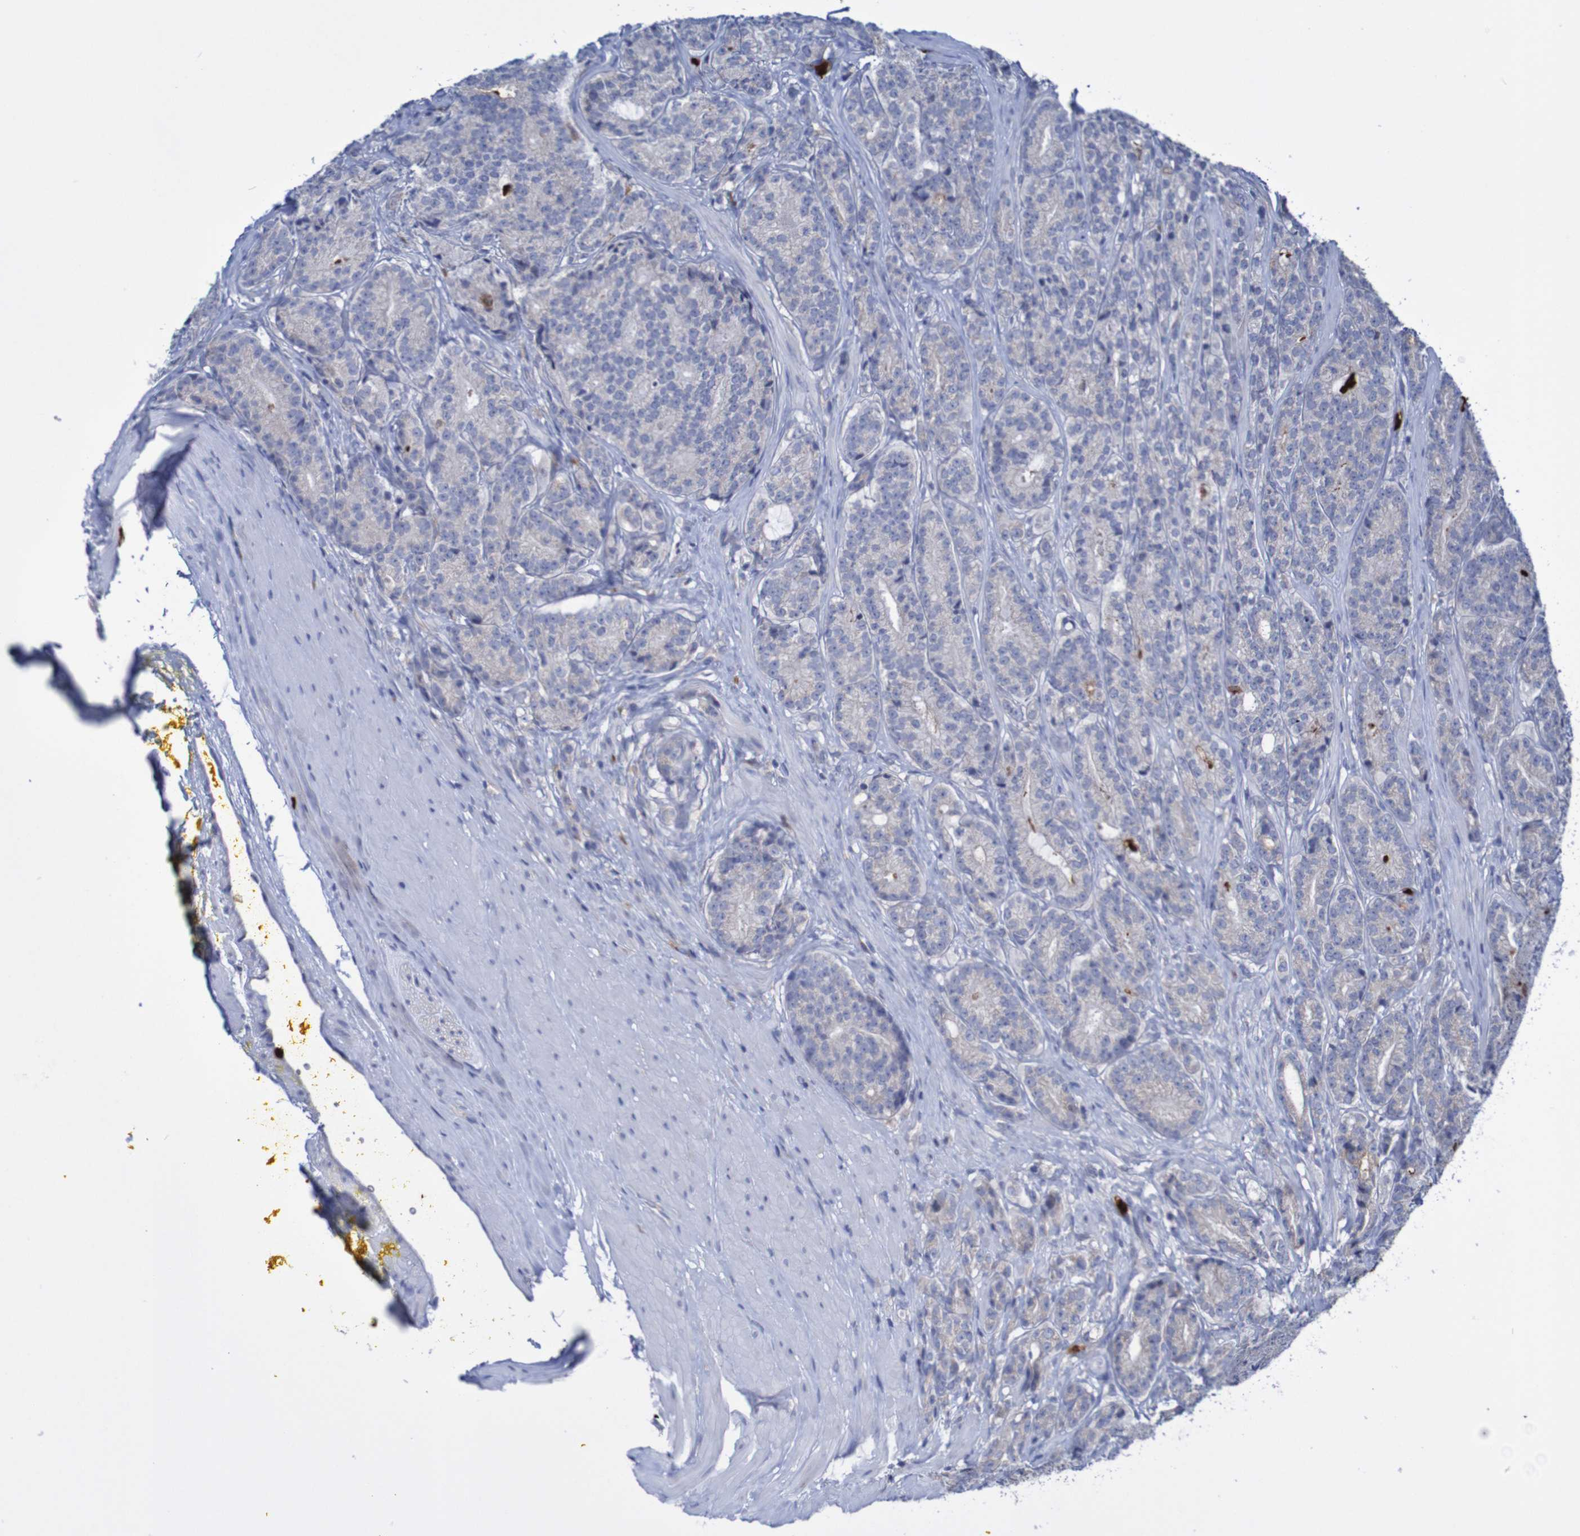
{"staining": {"intensity": "negative", "quantity": "none", "location": "none"}, "tissue": "prostate cancer", "cell_type": "Tumor cells", "image_type": "cancer", "snomed": [{"axis": "morphology", "description": "Adenocarcinoma, High grade"}, {"axis": "topography", "description": "Prostate"}], "caption": "The immunohistochemistry photomicrograph has no significant staining in tumor cells of high-grade adenocarcinoma (prostate) tissue. (DAB IHC with hematoxylin counter stain).", "gene": "PARP4", "patient": {"sex": "male", "age": 61}}